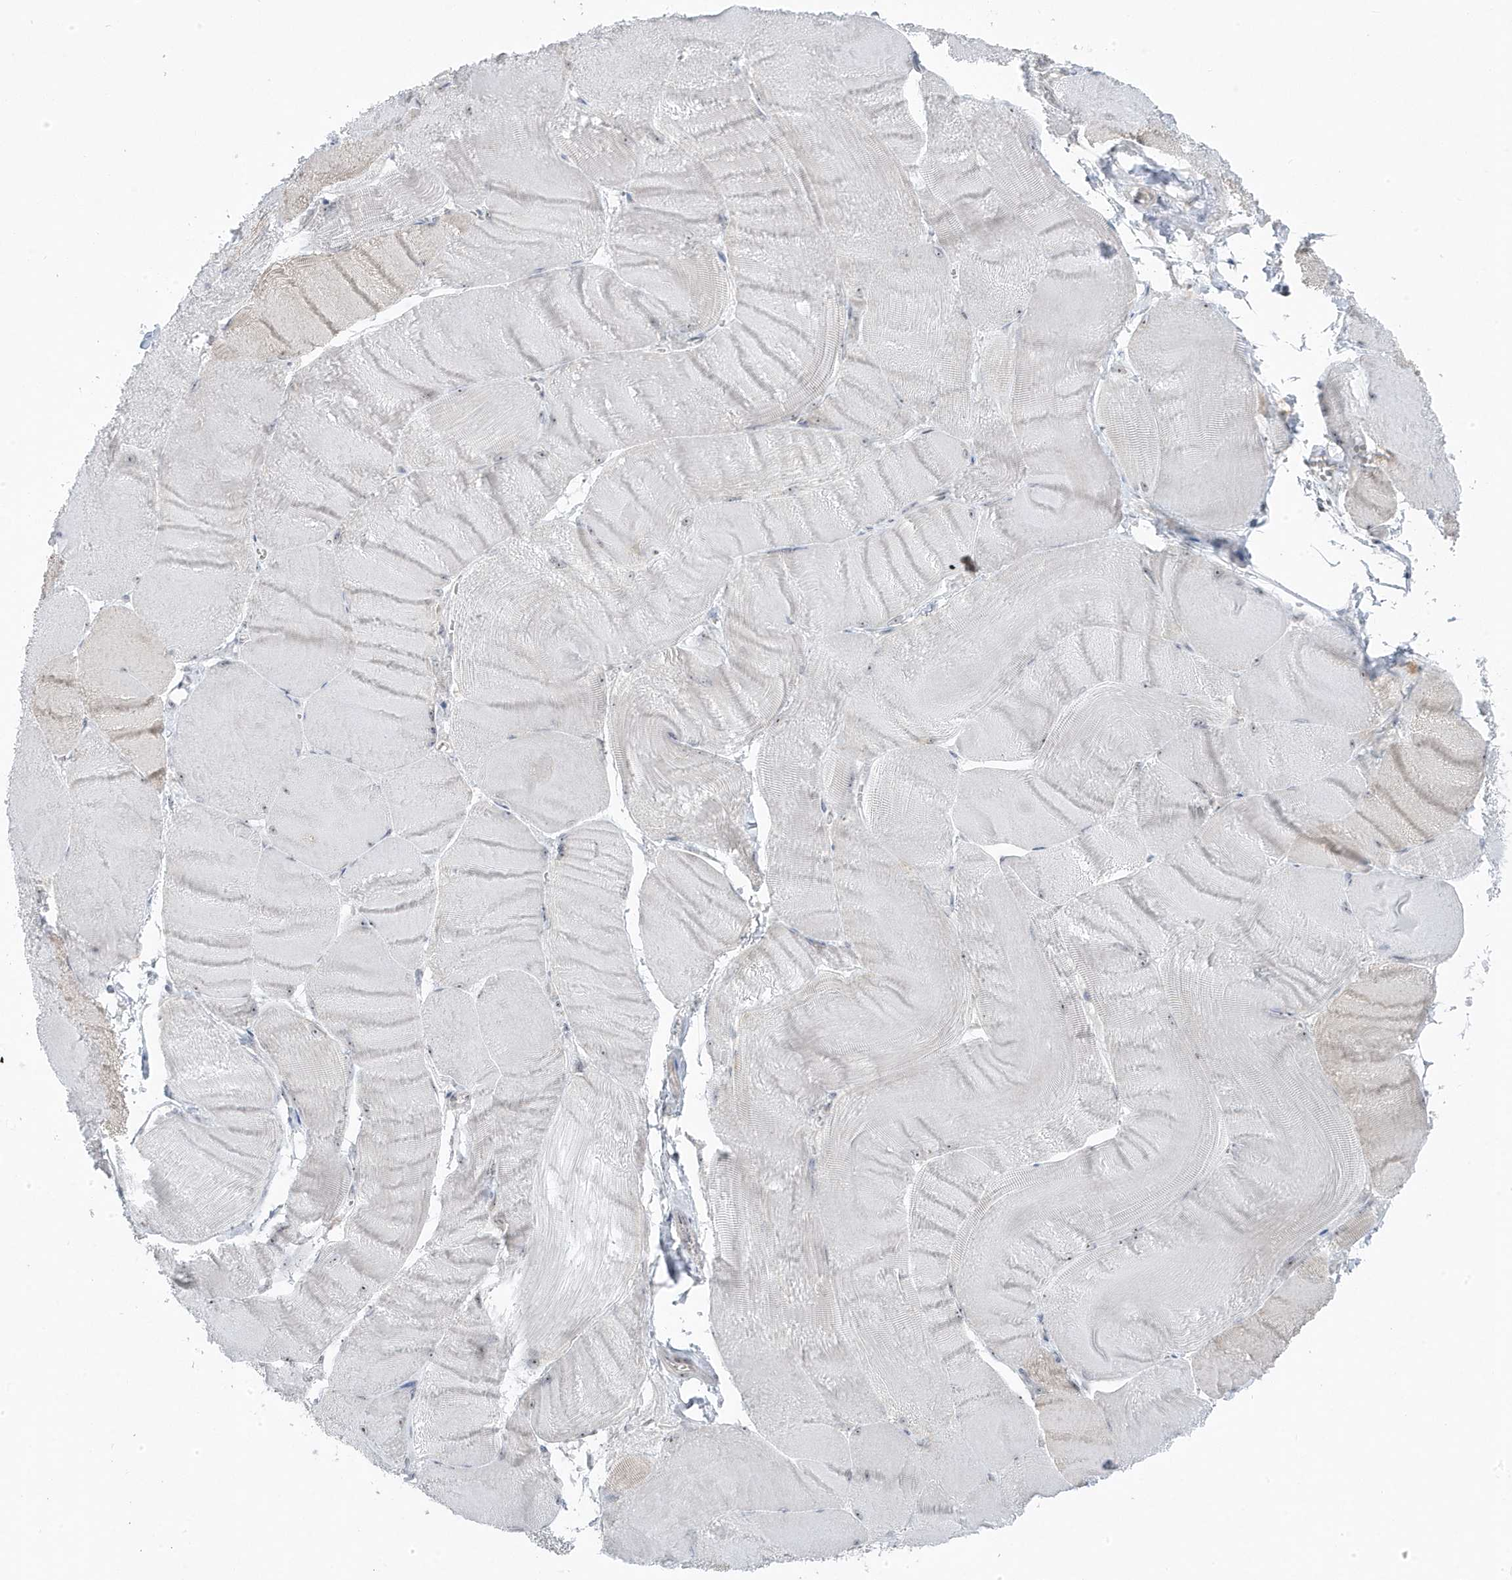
{"staining": {"intensity": "weak", "quantity": "<25%", "location": "cytoplasmic/membranous"}, "tissue": "skeletal muscle", "cell_type": "Myocytes", "image_type": "normal", "snomed": [{"axis": "morphology", "description": "Normal tissue, NOS"}, {"axis": "morphology", "description": "Basal cell carcinoma"}, {"axis": "topography", "description": "Skeletal muscle"}], "caption": "Skeletal muscle stained for a protein using immunohistochemistry (IHC) demonstrates no expression myocytes.", "gene": "TSEN15", "patient": {"sex": "female", "age": 64}}